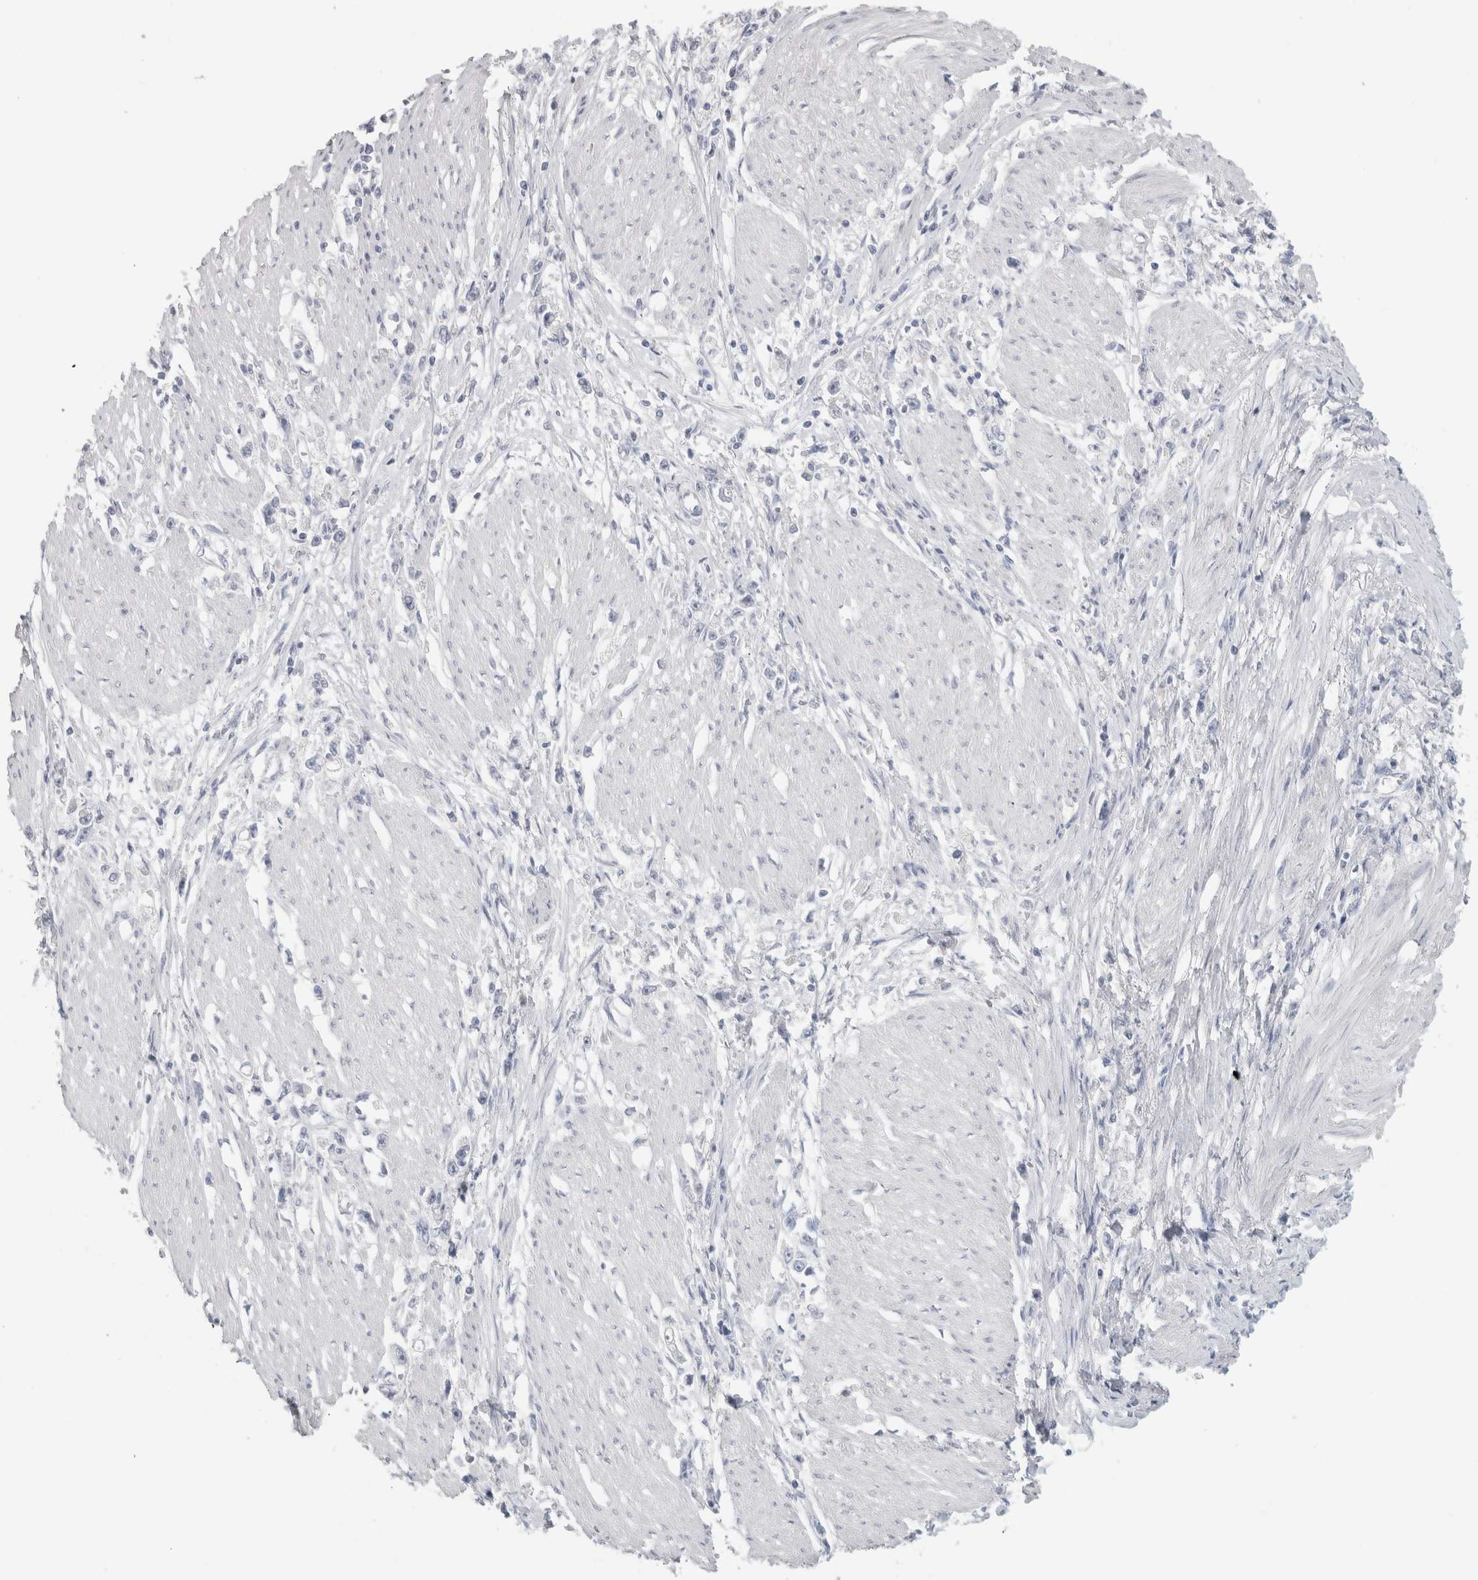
{"staining": {"intensity": "negative", "quantity": "none", "location": "none"}, "tissue": "stomach cancer", "cell_type": "Tumor cells", "image_type": "cancer", "snomed": [{"axis": "morphology", "description": "Adenocarcinoma, NOS"}, {"axis": "topography", "description": "Stomach"}], "caption": "Tumor cells show no significant protein expression in adenocarcinoma (stomach). (DAB immunohistochemistry visualized using brightfield microscopy, high magnification).", "gene": "SLC6A1", "patient": {"sex": "female", "age": 59}}